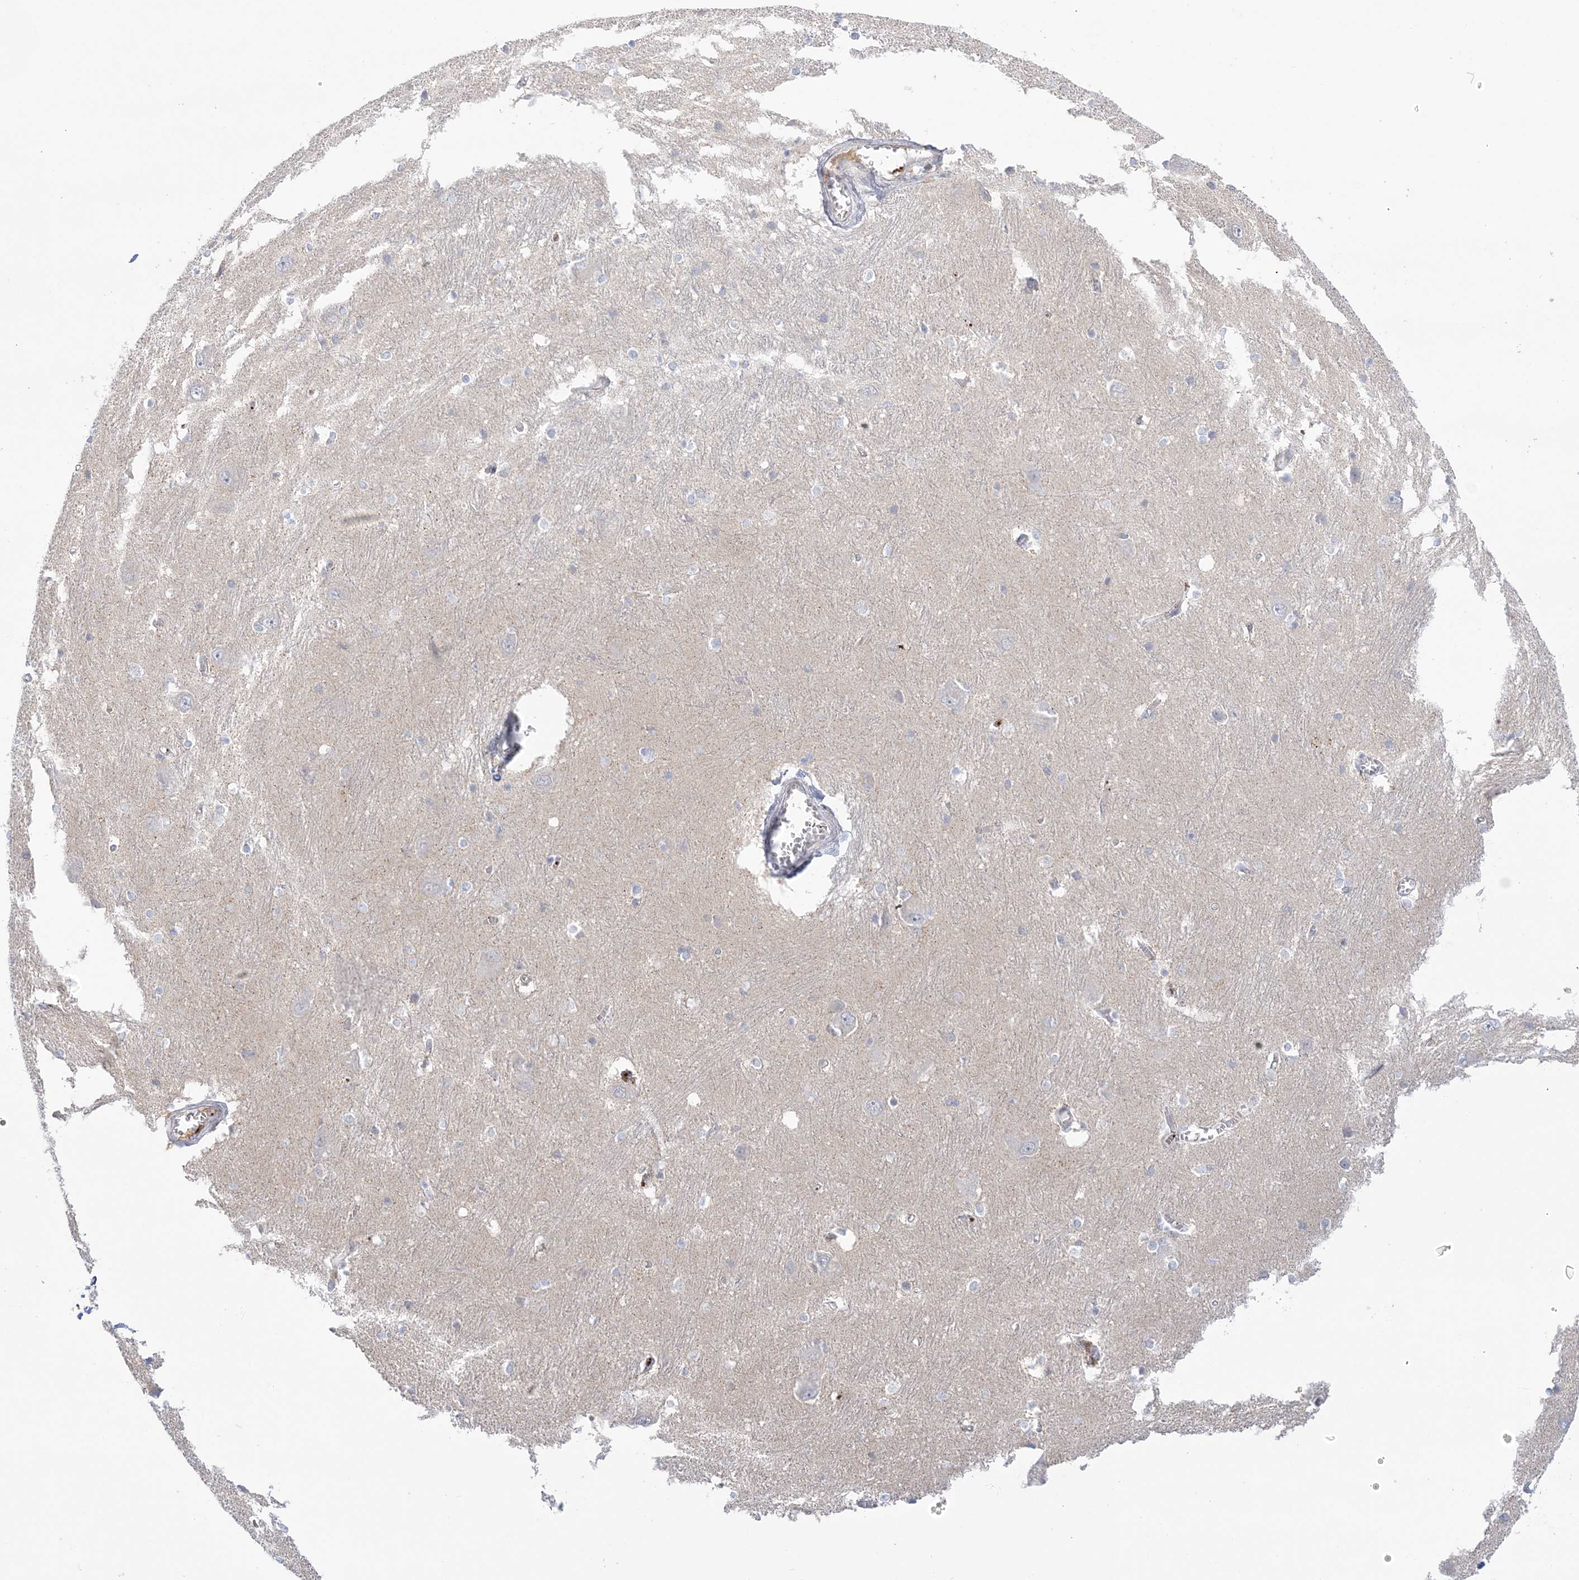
{"staining": {"intensity": "weak", "quantity": "<25%", "location": "cytoplasmic/membranous"}, "tissue": "caudate", "cell_type": "Glial cells", "image_type": "normal", "snomed": [{"axis": "morphology", "description": "Normal tissue, NOS"}, {"axis": "topography", "description": "Lateral ventricle wall"}], "caption": "High power microscopy micrograph of an IHC photomicrograph of normal caudate, revealing no significant positivity in glial cells.", "gene": "SEMA3D", "patient": {"sex": "male", "age": 37}}